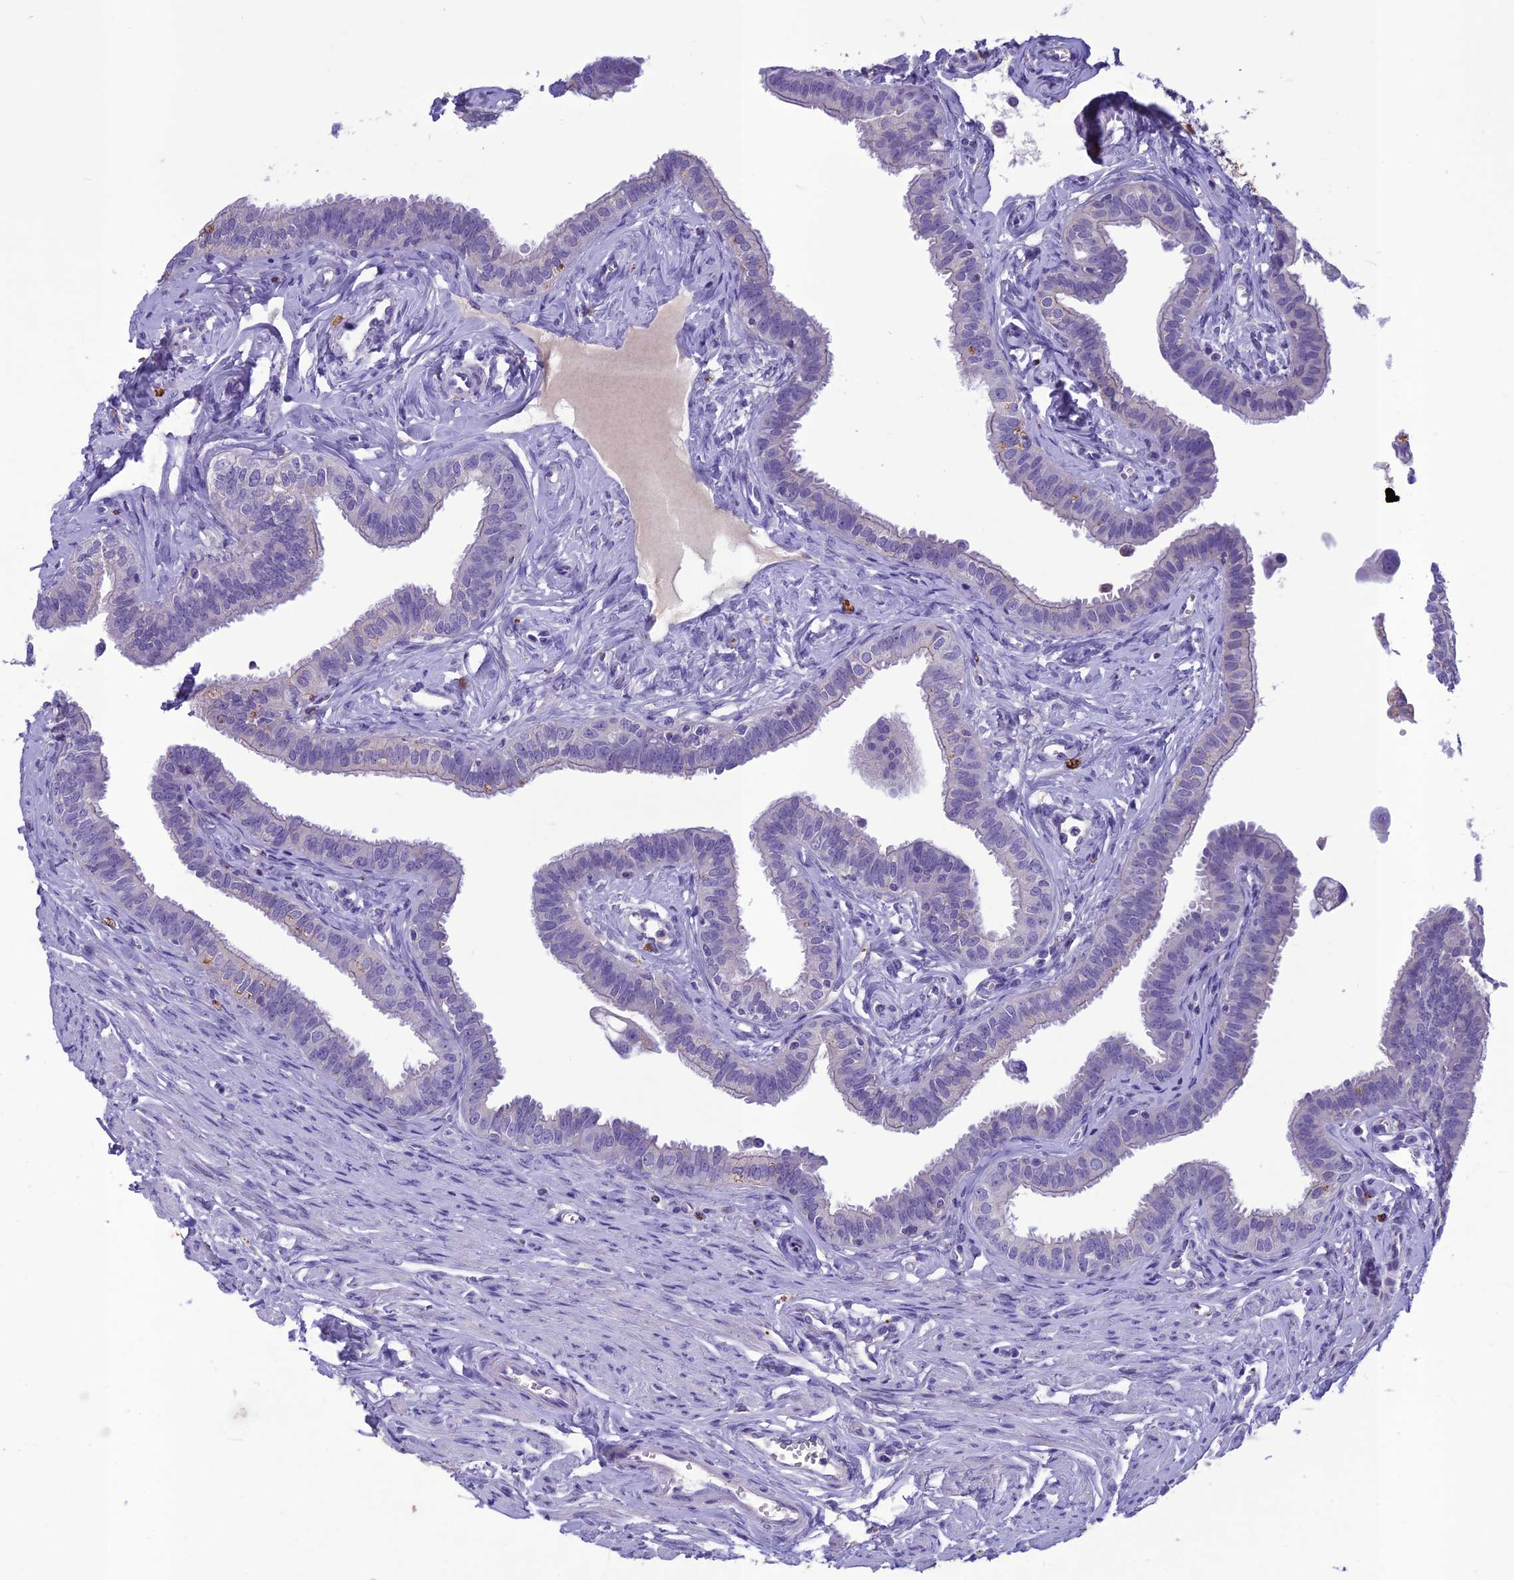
{"staining": {"intensity": "negative", "quantity": "none", "location": "none"}, "tissue": "fallopian tube", "cell_type": "Glandular cells", "image_type": "normal", "snomed": [{"axis": "morphology", "description": "Normal tissue, NOS"}, {"axis": "morphology", "description": "Carcinoma, NOS"}, {"axis": "topography", "description": "Fallopian tube"}, {"axis": "topography", "description": "Ovary"}], "caption": "A photomicrograph of fallopian tube stained for a protein reveals no brown staining in glandular cells.", "gene": "IFT172", "patient": {"sex": "female", "age": 59}}